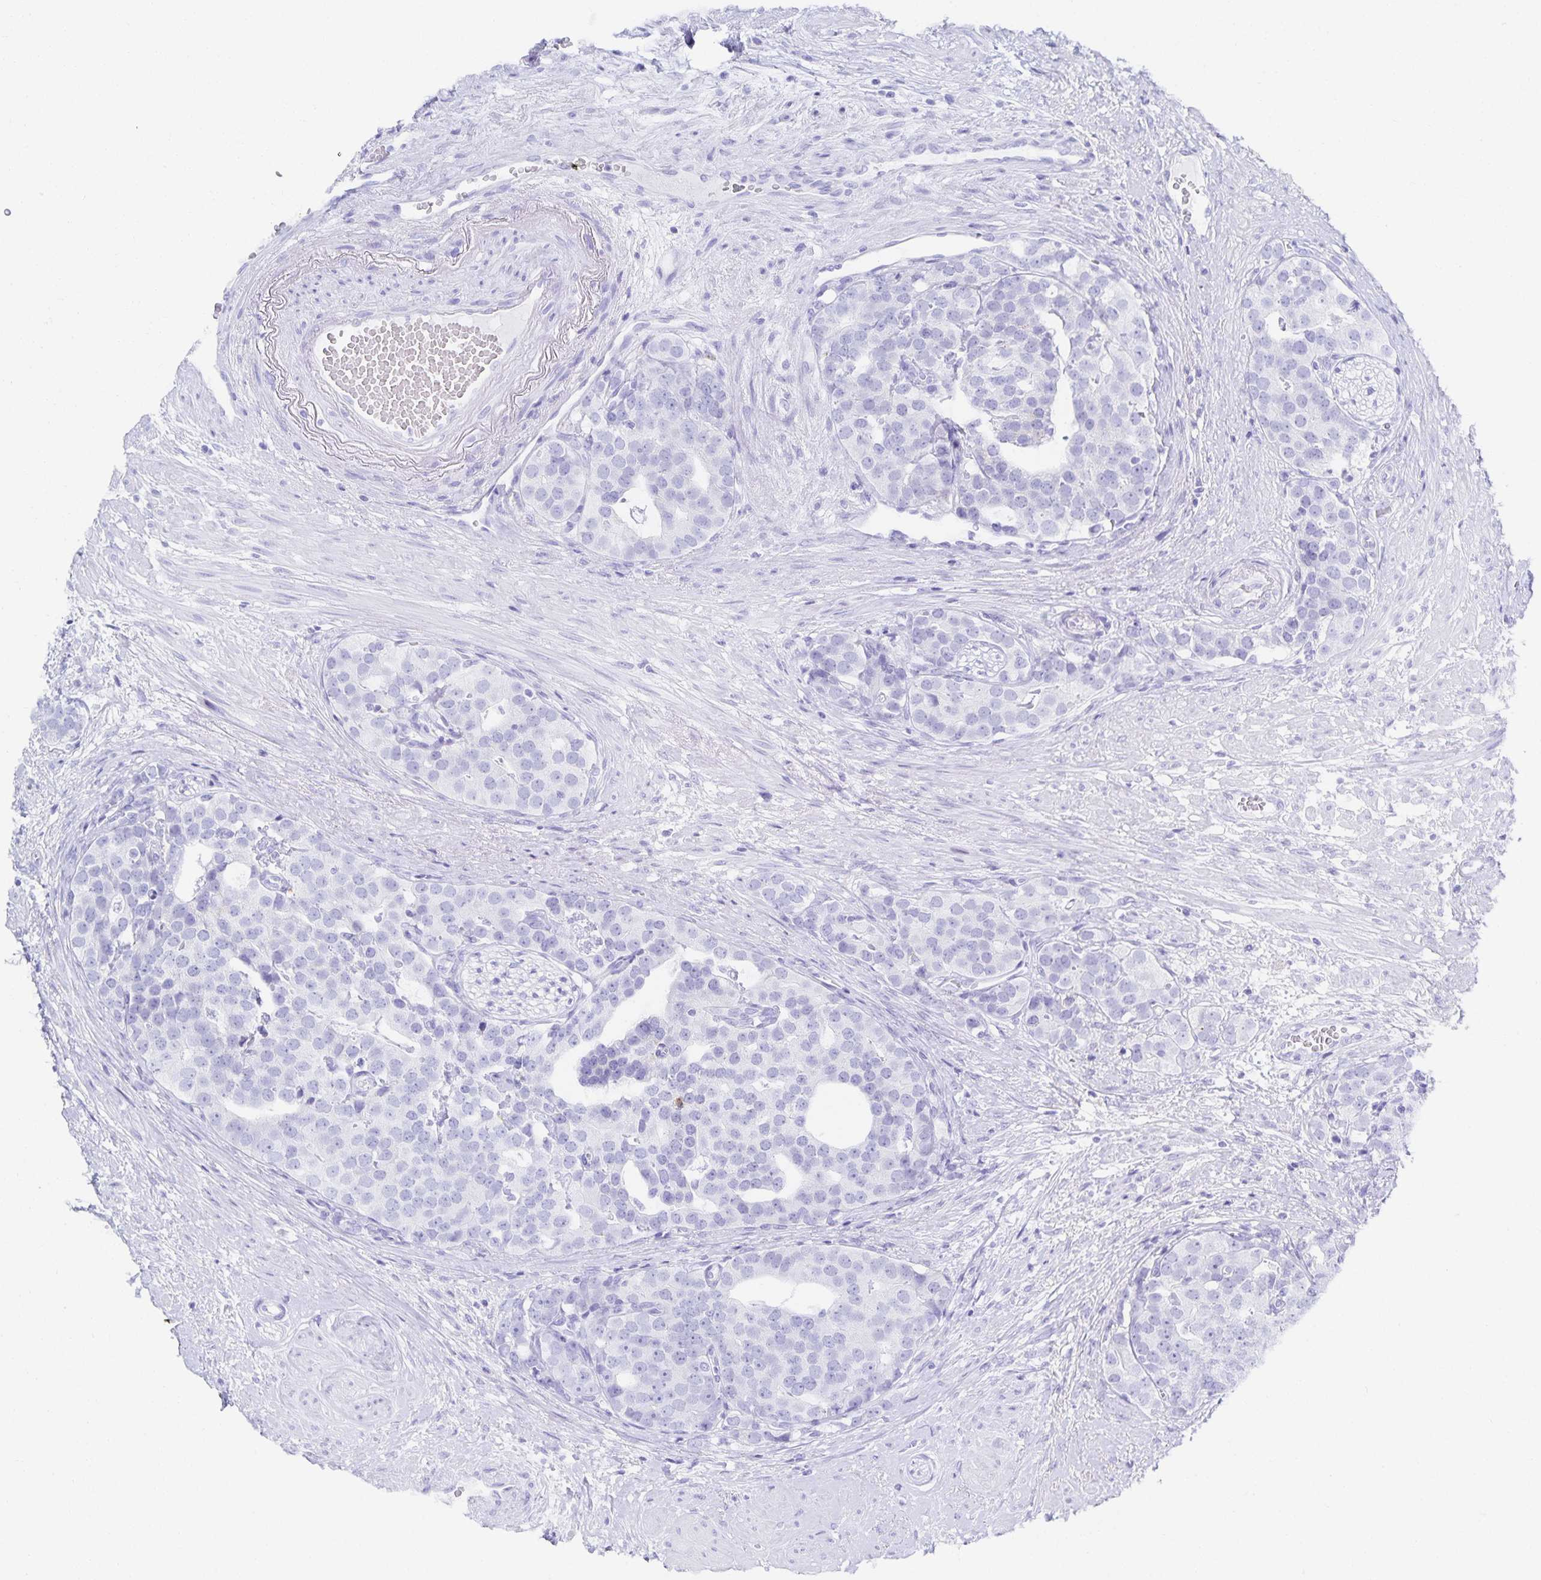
{"staining": {"intensity": "negative", "quantity": "none", "location": "none"}, "tissue": "prostate cancer", "cell_type": "Tumor cells", "image_type": "cancer", "snomed": [{"axis": "morphology", "description": "Adenocarcinoma, High grade"}, {"axis": "topography", "description": "Prostate"}], "caption": "DAB (3,3'-diaminobenzidine) immunohistochemical staining of high-grade adenocarcinoma (prostate) shows no significant expression in tumor cells.", "gene": "SNTN", "patient": {"sex": "male", "age": 71}}